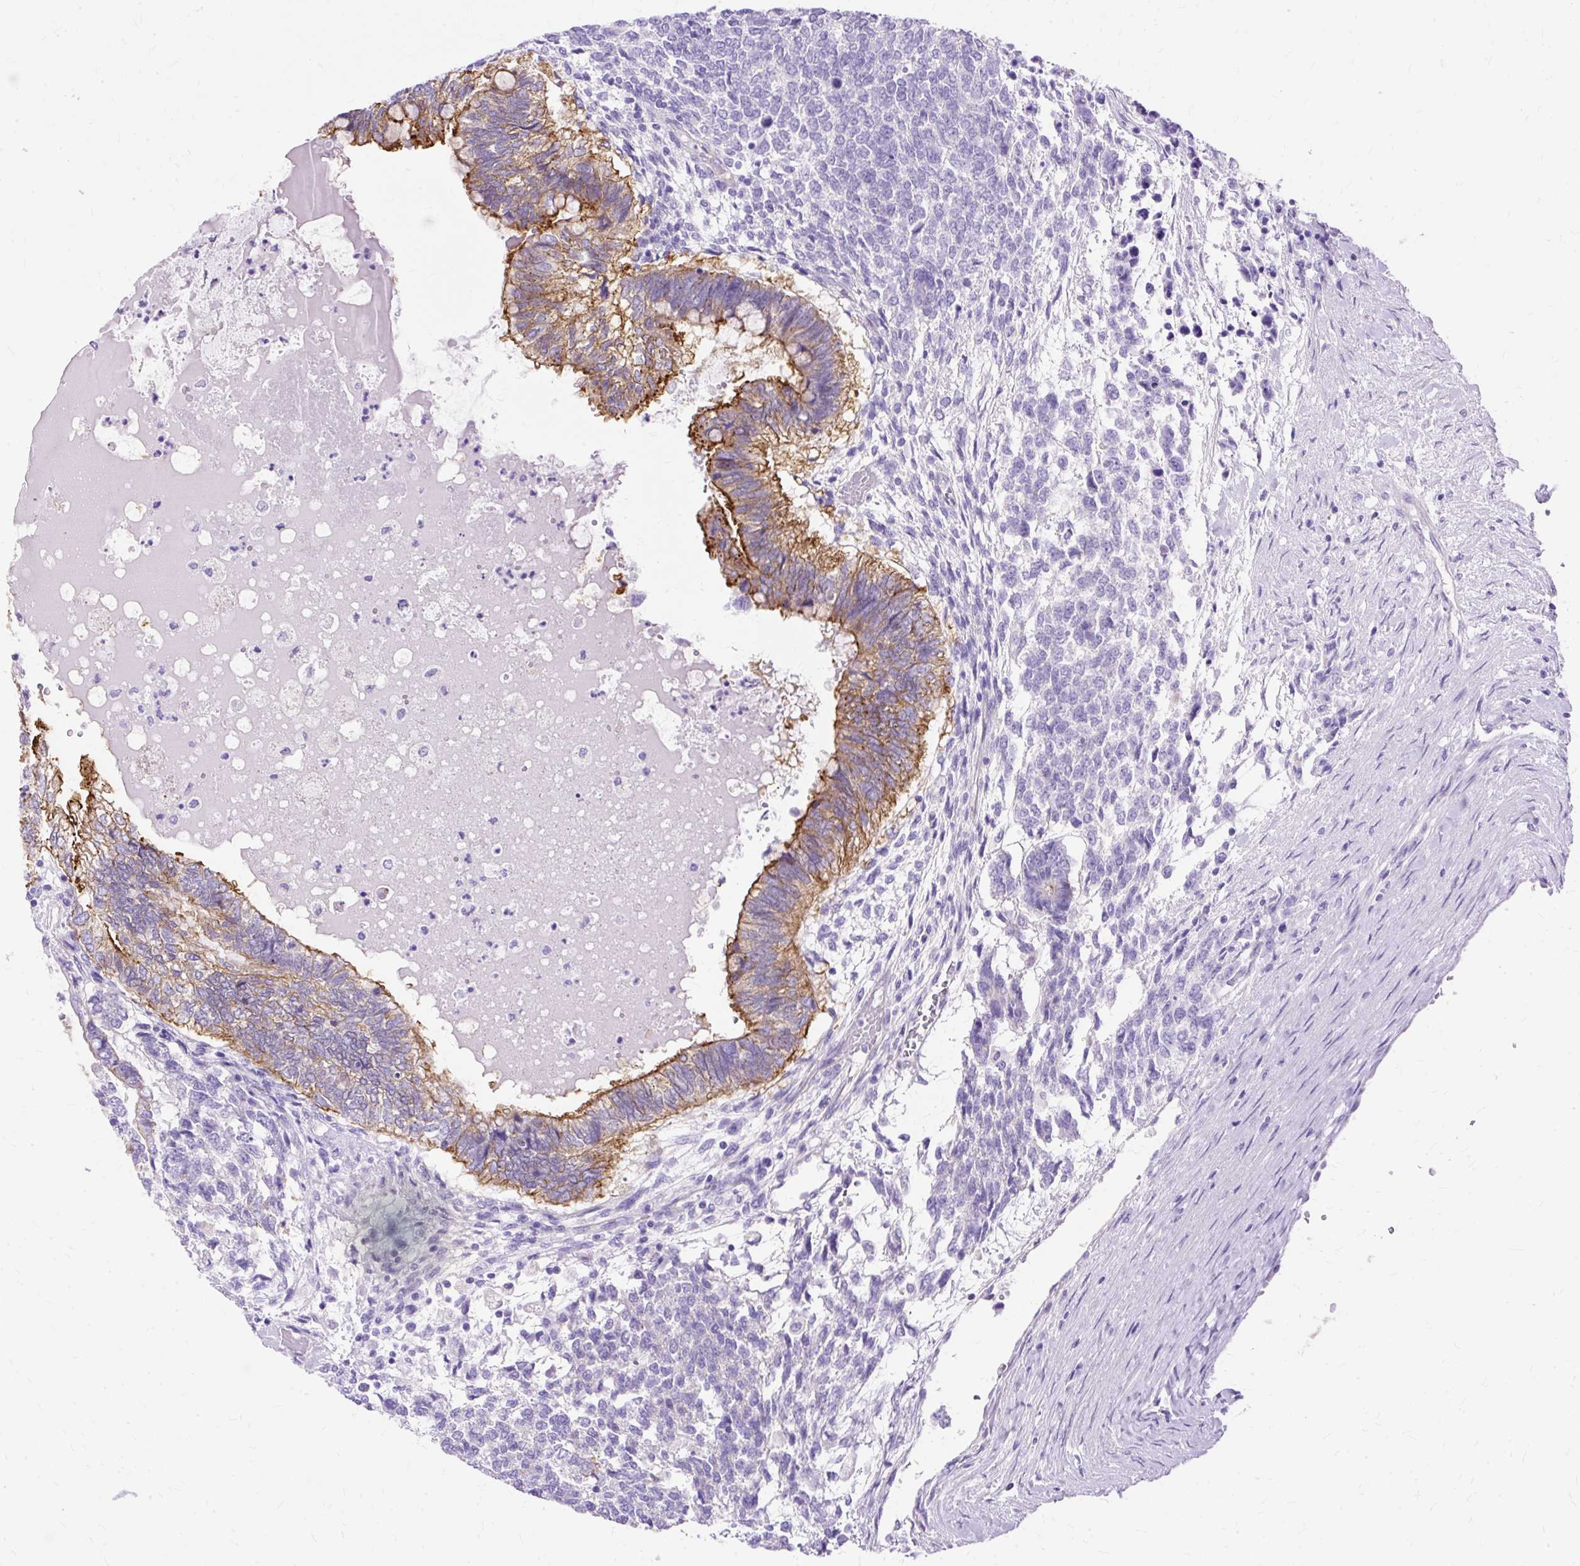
{"staining": {"intensity": "moderate", "quantity": "<25%", "location": "cytoplasmic/membranous"}, "tissue": "testis cancer", "cell_type": "Tumor cells", "image_type": "cancer", "snomed": [{"axis": "morphology", "description": "Carcinoma, Embryonal, NOS"}, {"axis": "topography", "description": "Testis"}], "caption": "Moderate cytoplasmic/membranous positivity for a protein is appreciated in about <25% of tumor cells of testis embryonal carcinoma using immunohistochemistry (IHC).", "gene": "MYO6", "patient": {"sex": "male", "age": 23}}